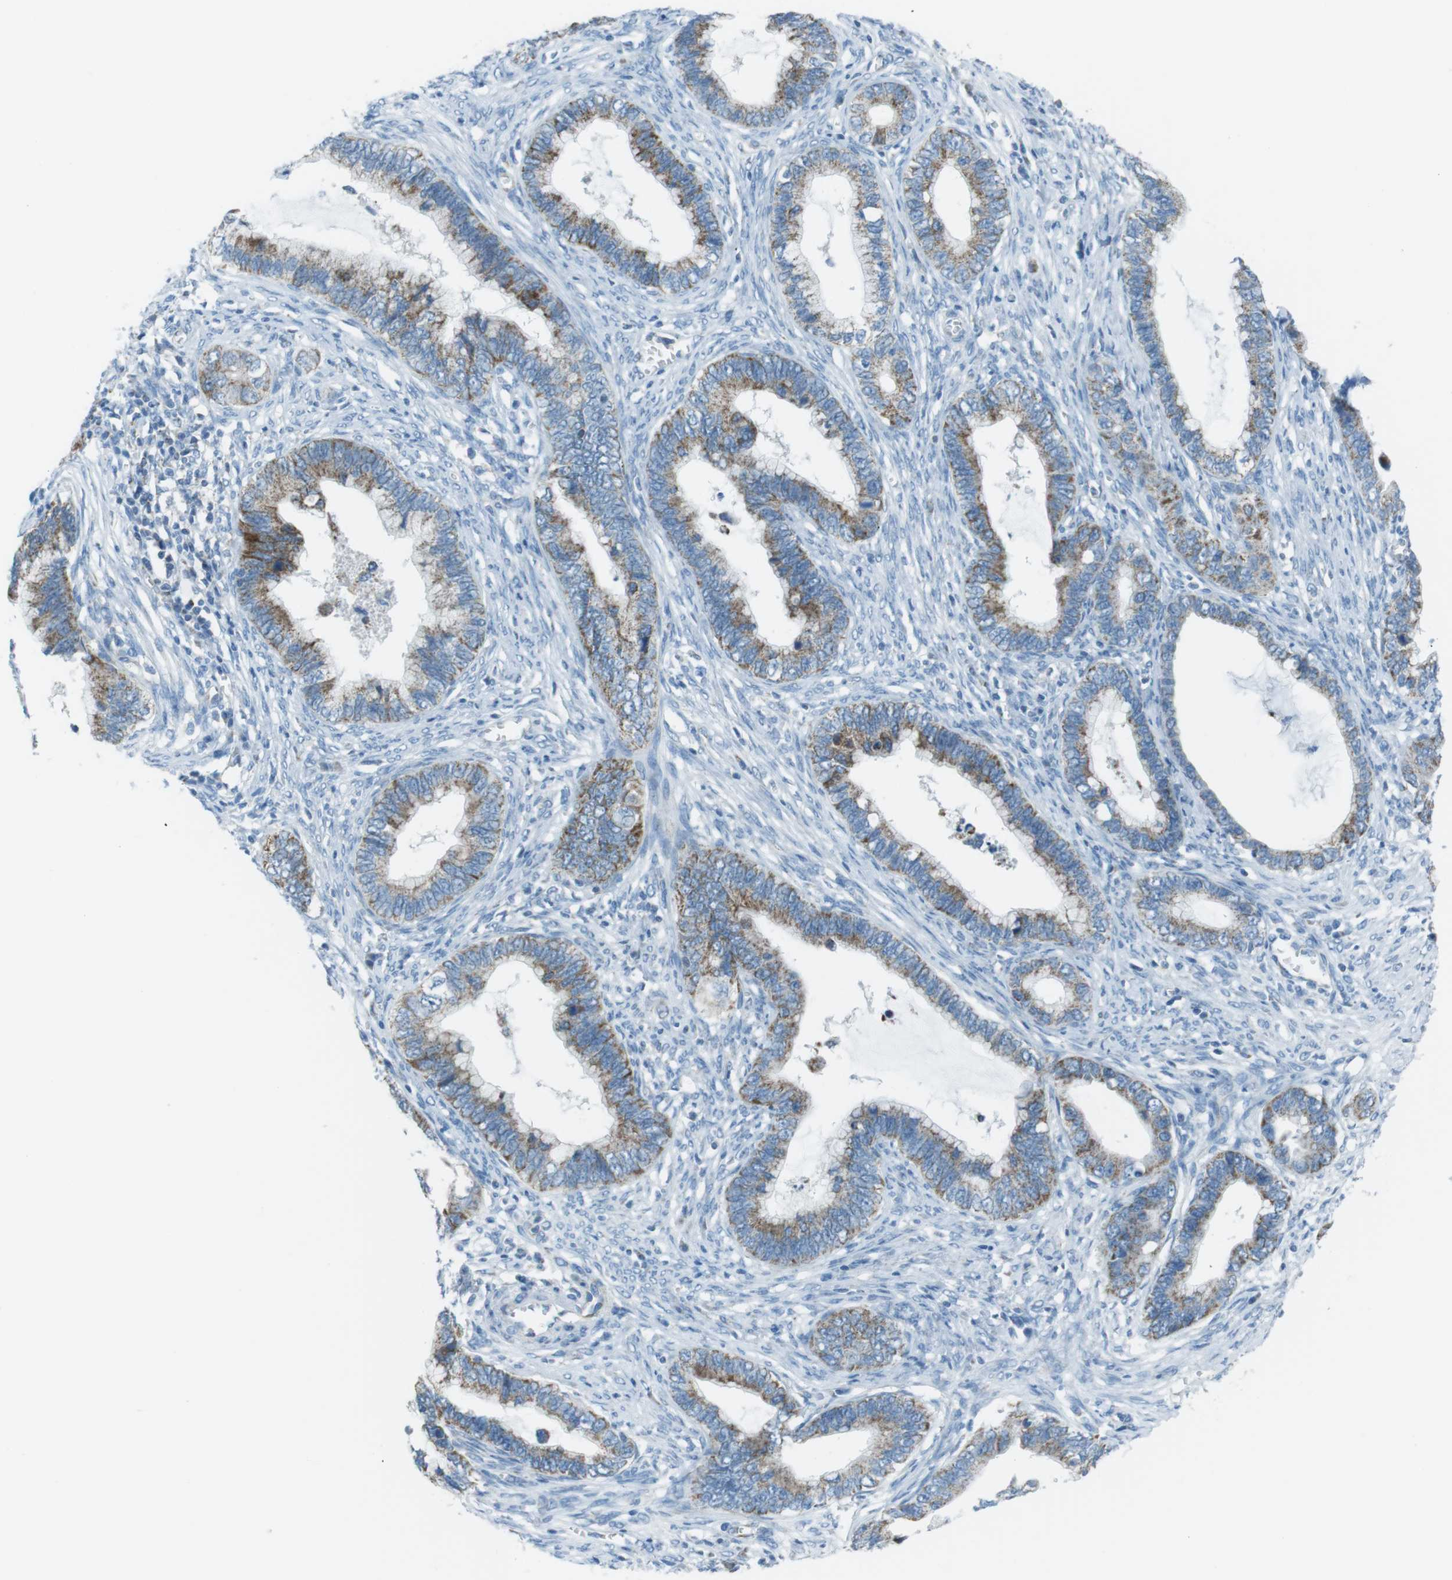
{"staining": {"intensity": "moderate", "quantity": ">75%", "location": "cytoplasmic/membranous"}, "tissue": "cervical cancer", "cell_type": "Tumor cells", "image_type": "cancer", "snomed": [{"axis": "morphology", "description": "Adenocarcinoma, NOS"}, {"axis": "topography", "description": "Cervix"}], "caption": "Protein expression analysis of cervical cancer shows moderate cytoplasmic/membranous staining in about >75% of tumor cells.", "gene": "DNAJA3", "patient": {"sex": "female", "age": 44}}